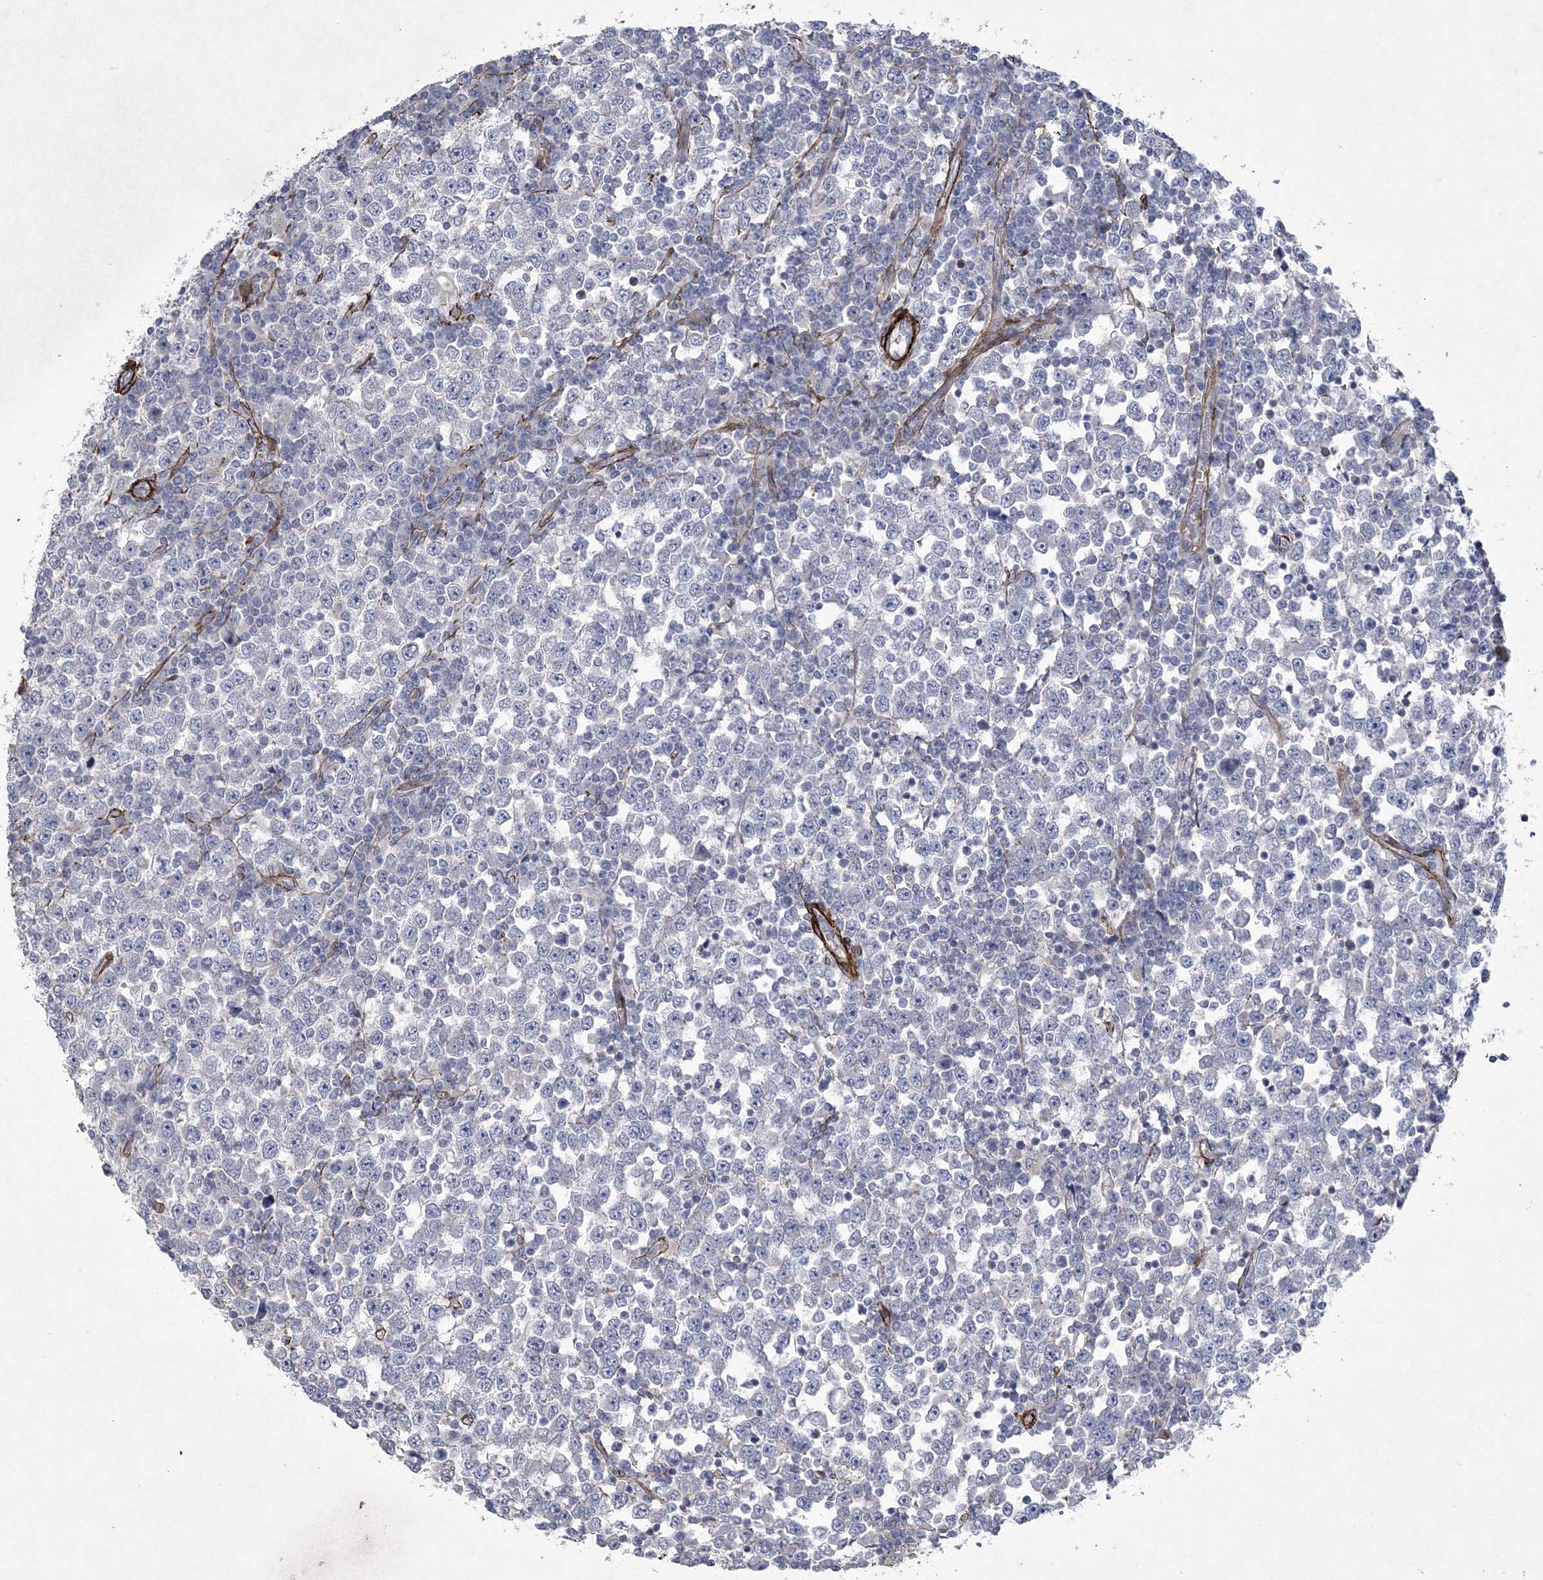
{"staining": {"intensity": "negative", "quantity": "none", "location": "none"}, "tissue": "testis cancer", "cell_type": "Tumor cells", "image_type": "cancer", "snomed": [{"axis": "morphology", "description": "Seminoma, NOS"}, {"axis": "topography", "description": "Testis"}], "caption": "Seminoma (testis) was stained to show a protein in brown. There is no significant staining in tumor cells.", "gene": "ARSJ", "patient": {"sex": "male", "age": 65}}